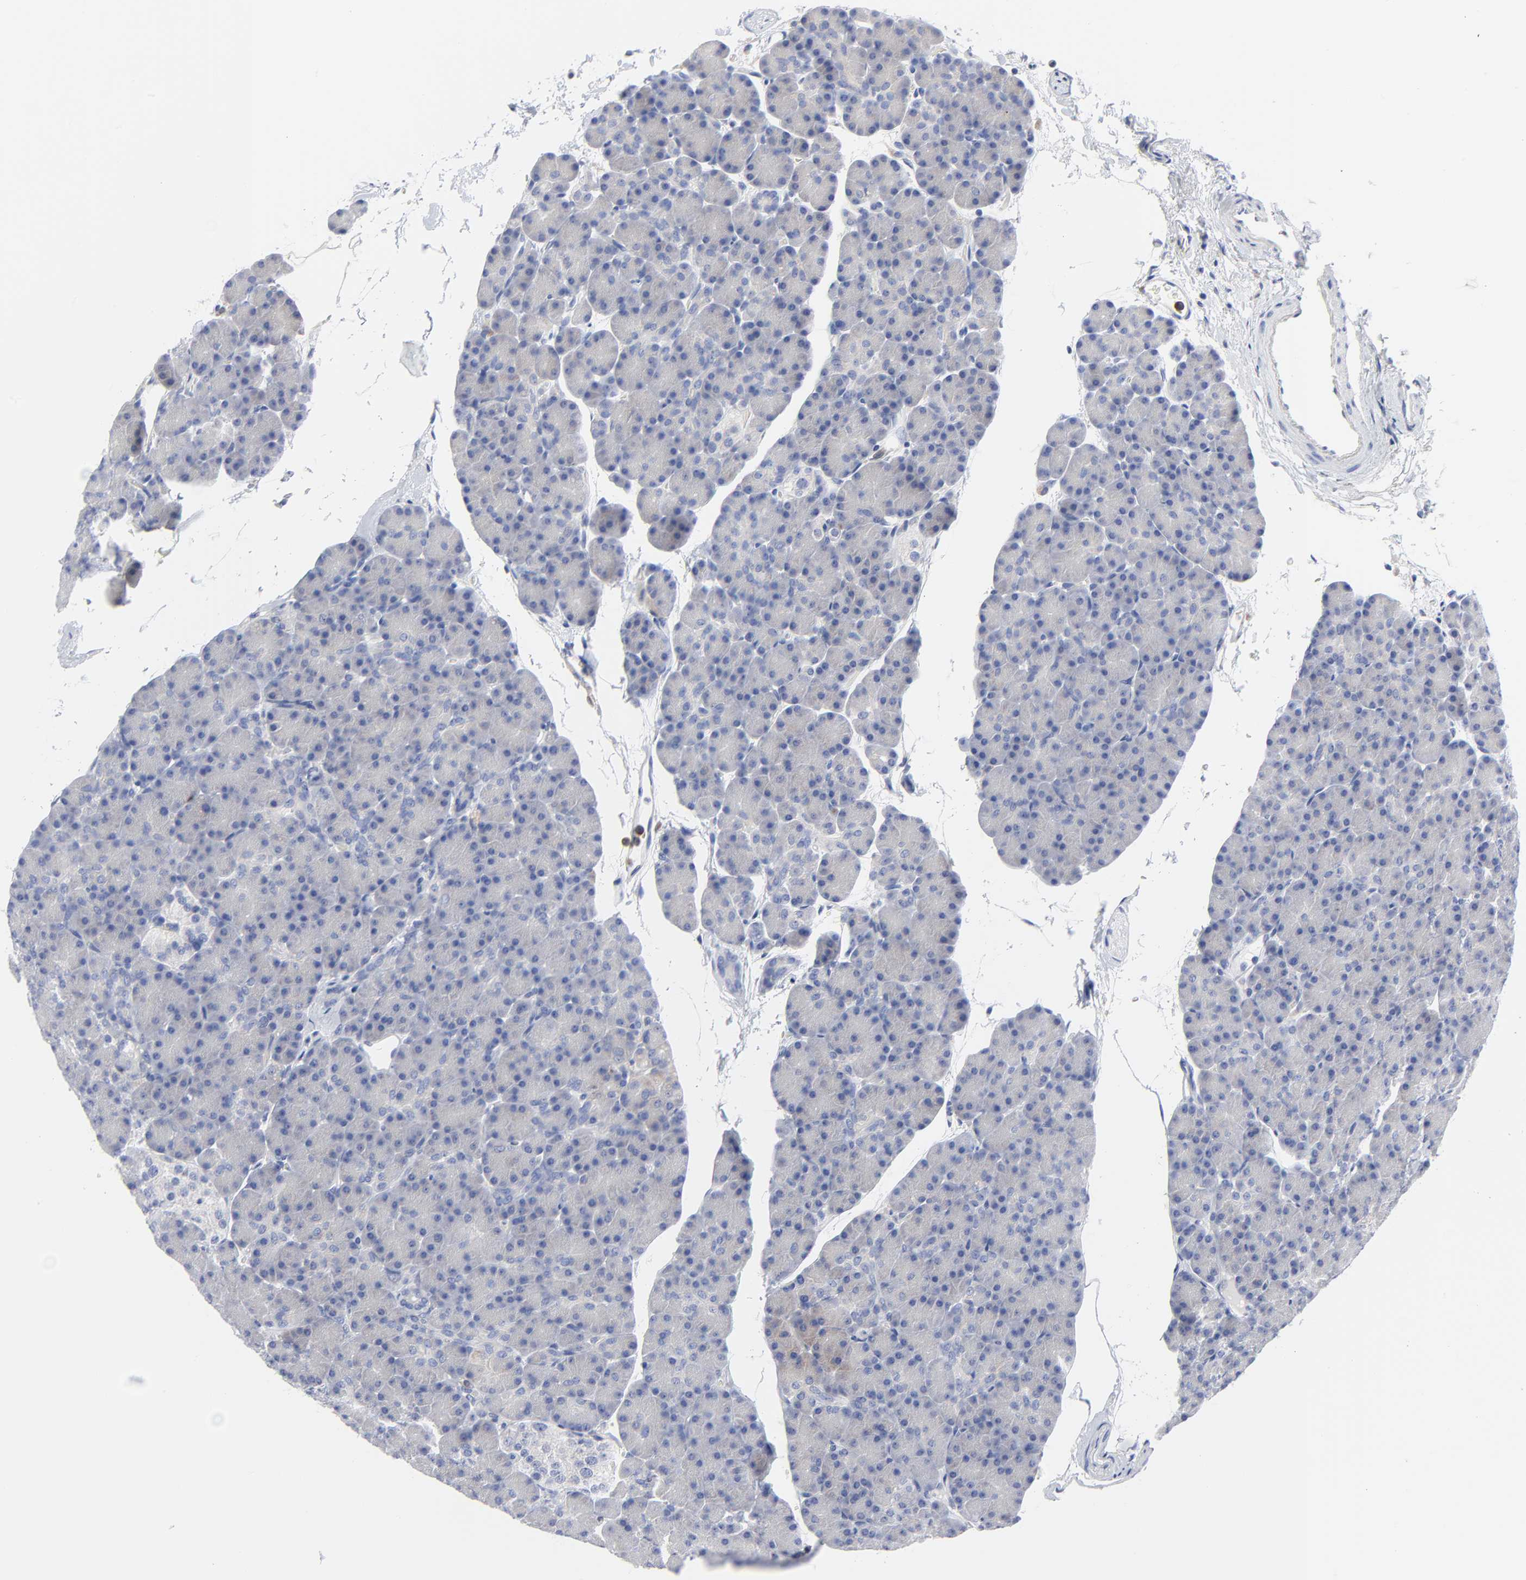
{"staining": {"intensity": "negative", "quantity": "none", "location": "none"}, "tissue": "pancreas", "cell_type": "Exocrine glandular cells", "image_type": "normal", "snomed": [{"axis": "morphology", "description": "Normal tissue, NOS"}, {"axis": "topography", "description": "Pancreas"}], "caption": "An immunohistochemistry (IHC) photomicrograph of benign pancreas is shown. There is no staining in exocrine glandular cells of pancreas. (Immunohistochemistry (ihc), brightfield microscopy, high magnification).", "gene": "STAT2", "patient": {"sex": "female", "age": 43}}